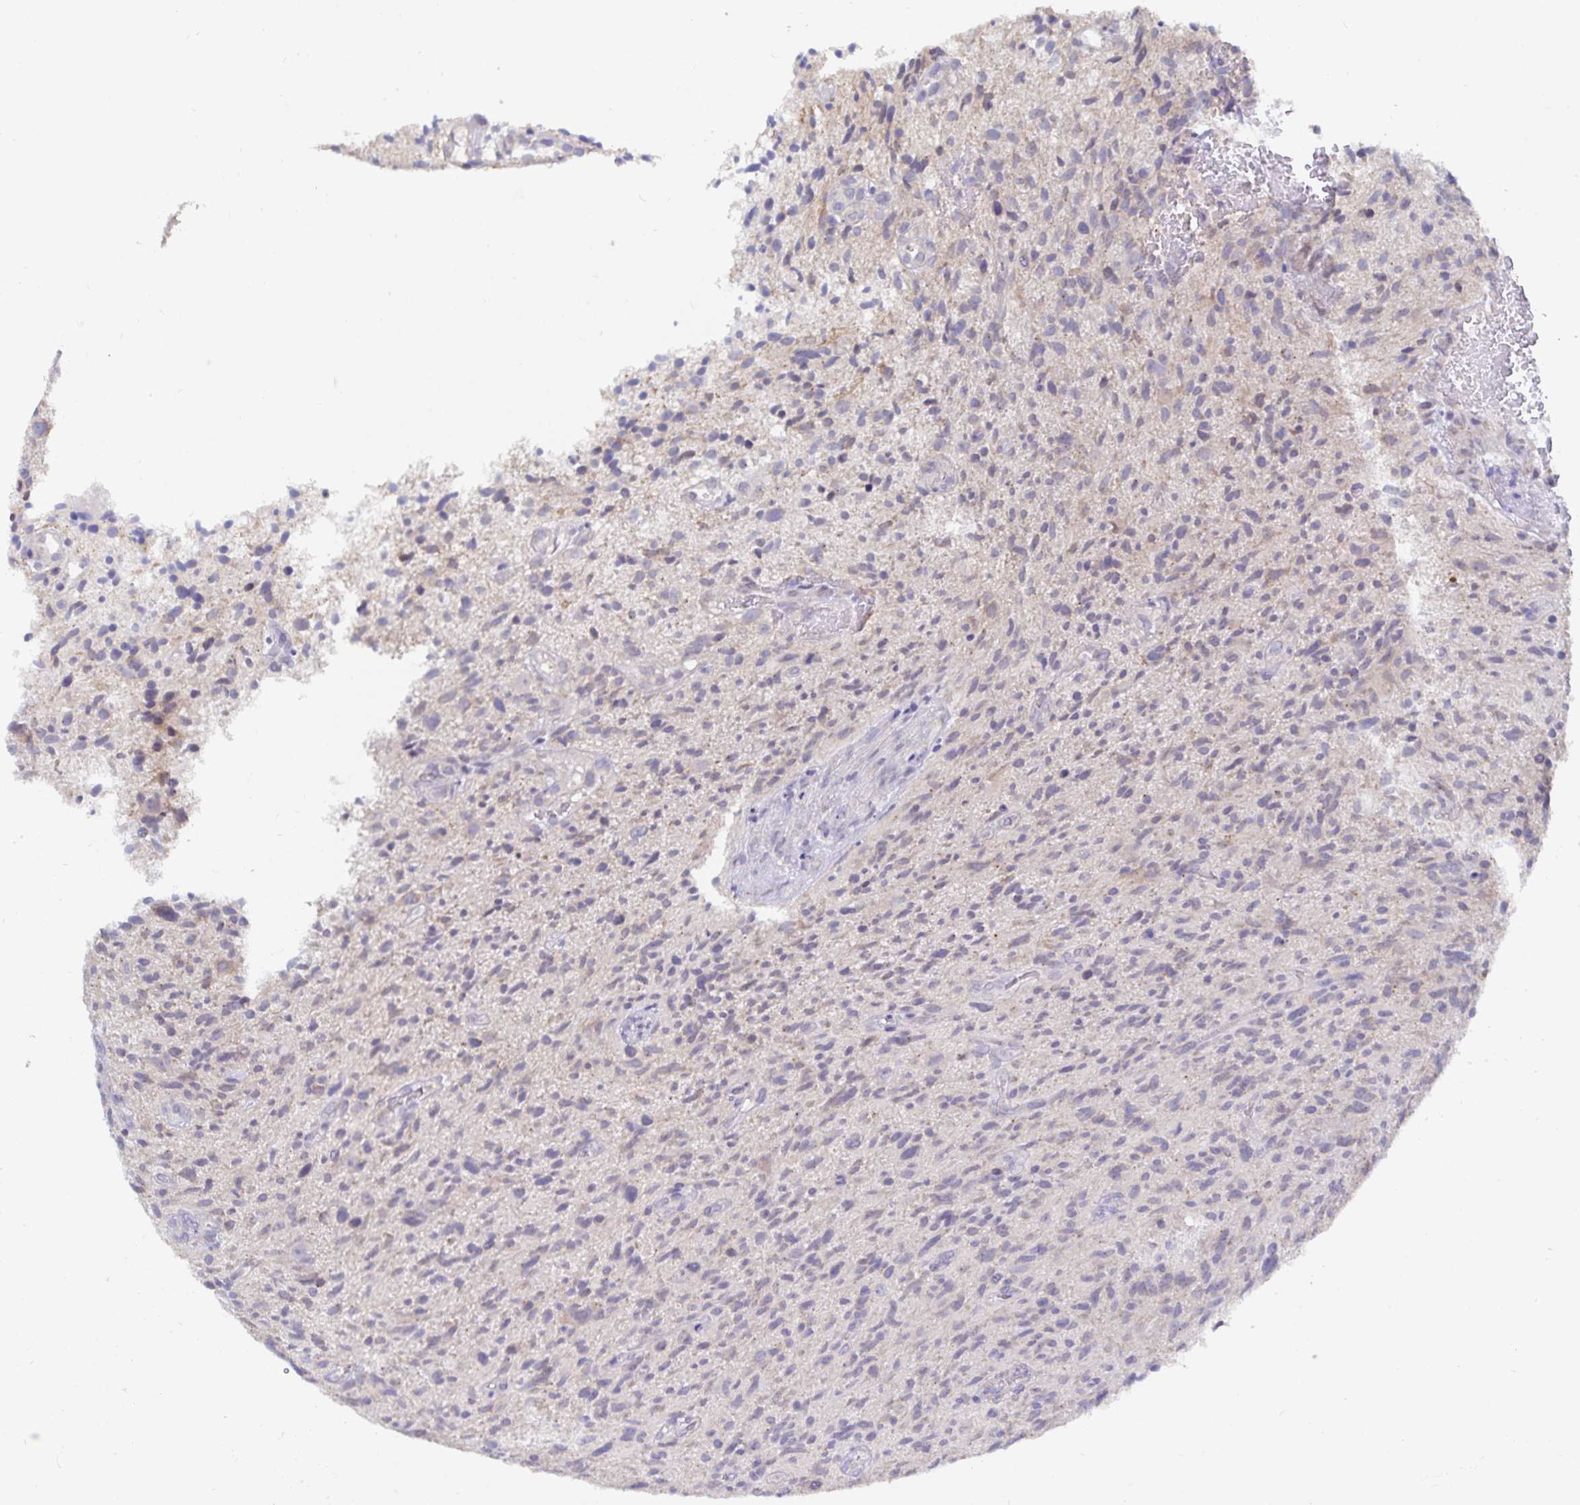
{"staining": {"intensity": "negative", "quantity": "none", "location": "none"}, "tissue": "glioma", "cell_type": "Tumor cells", "image_type": "cancer", "snomed": [{"axis": "morphology", "description": "Glioma, malignant, High grade"}, {"axis": "topography", "description": "Brain"}], "caption": "Human malignant glioma (high-grade) stained for a protein using immunohistochemistry (IHC) reveals no staining in tumor cells.", "gene": "ZIK1", "patient": {"sex": "male", "age": 75}}